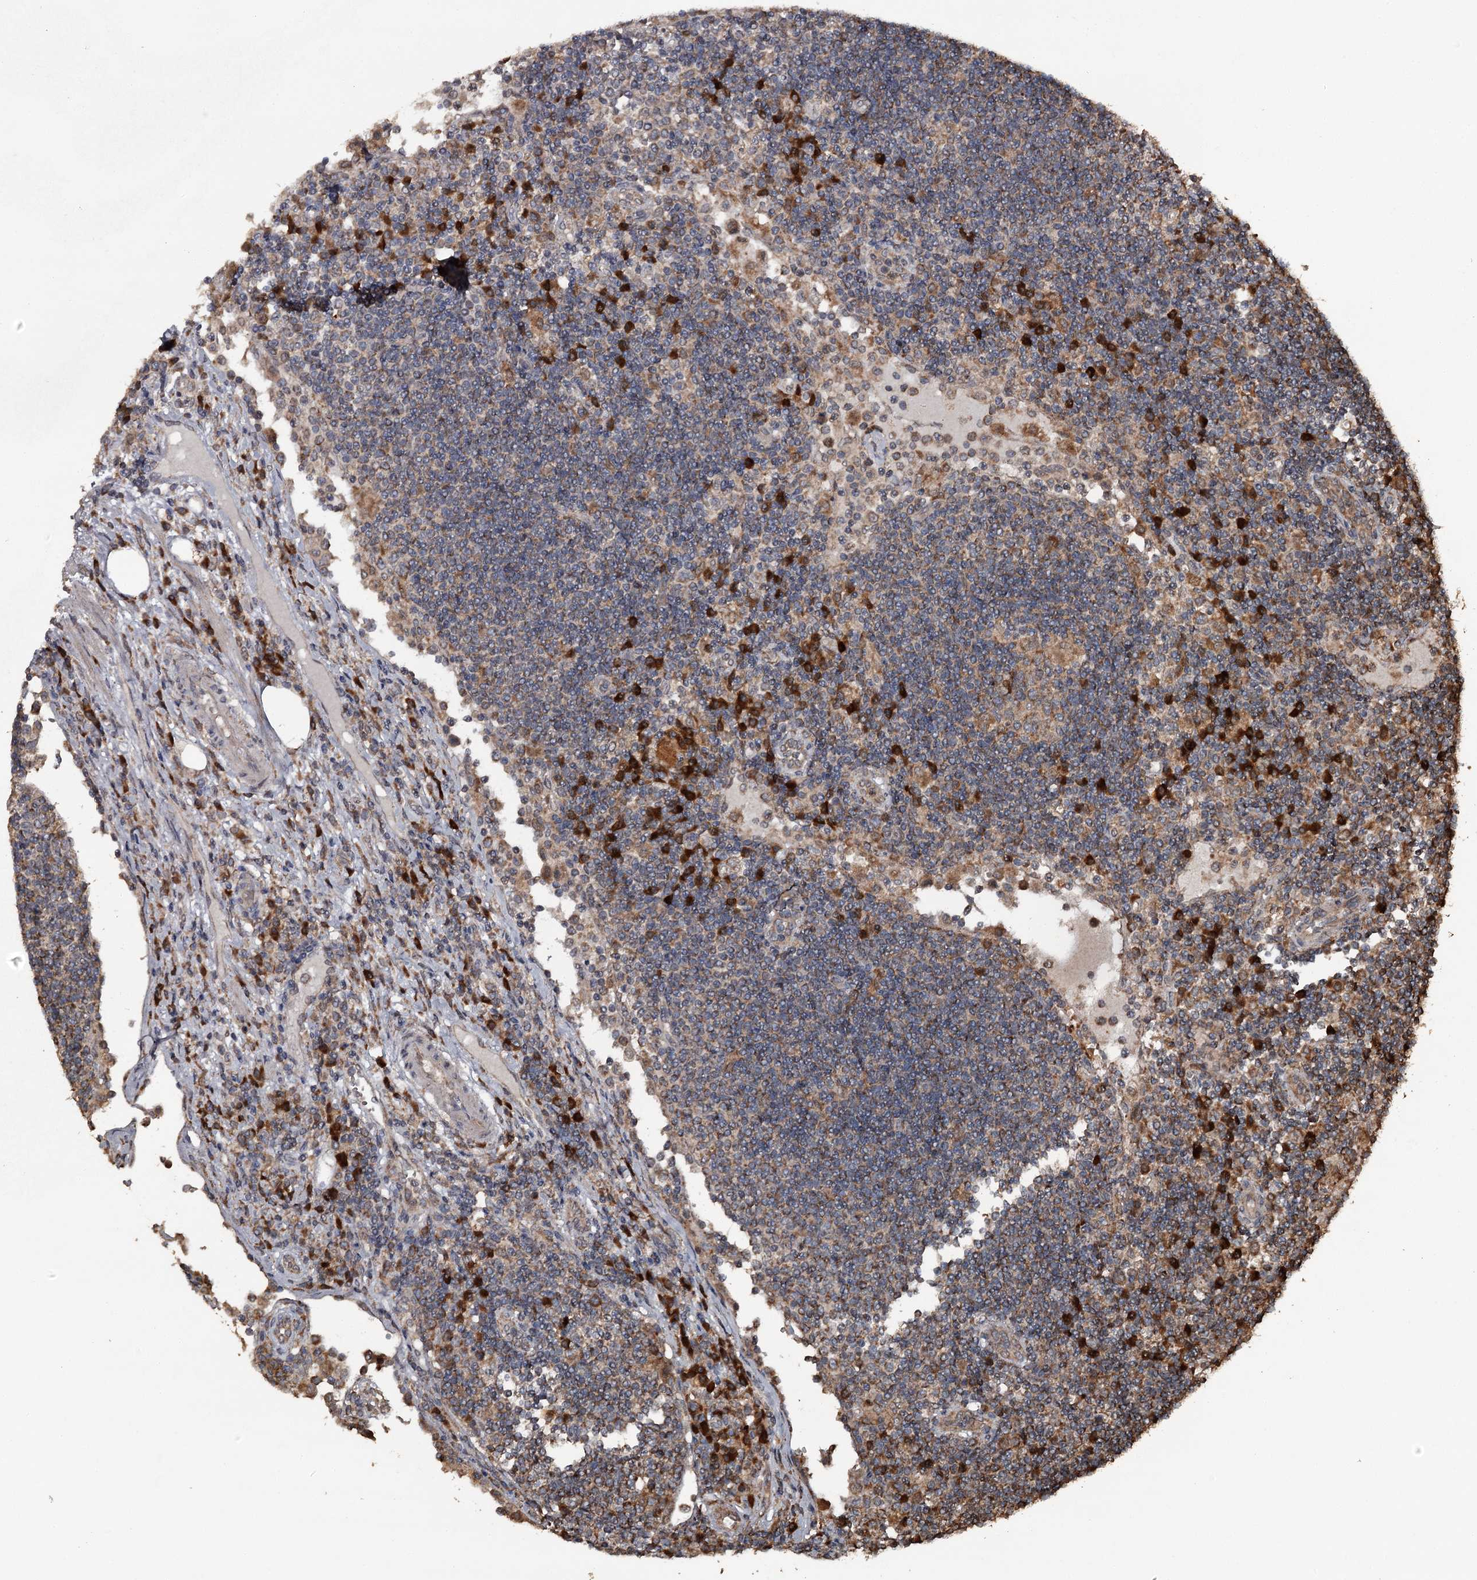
{"staining": {"intensity": "moderate", "quantity": "25%-75%", "location": "cytoplasmic/membranous"}, "tissue": "lymph node", "cell_type": "Non-germinal center cells", "image_type": "normal", "snomed": [{"axis": "morphology", "description": "Normal tissue, NOS"}, {"axis": "topography", "description": "Lymph node"}], "caption": "Immunohistochemistry histopathology image of unremarkable lymph node stained for a protein (brown), which exhibits medium levels of moderate cytoplasmic/membranous positivity in about 25%-75% of non-germinal center cells.", "gene": "WIPI1", "patient": {"sex": "female", "age": 53}}